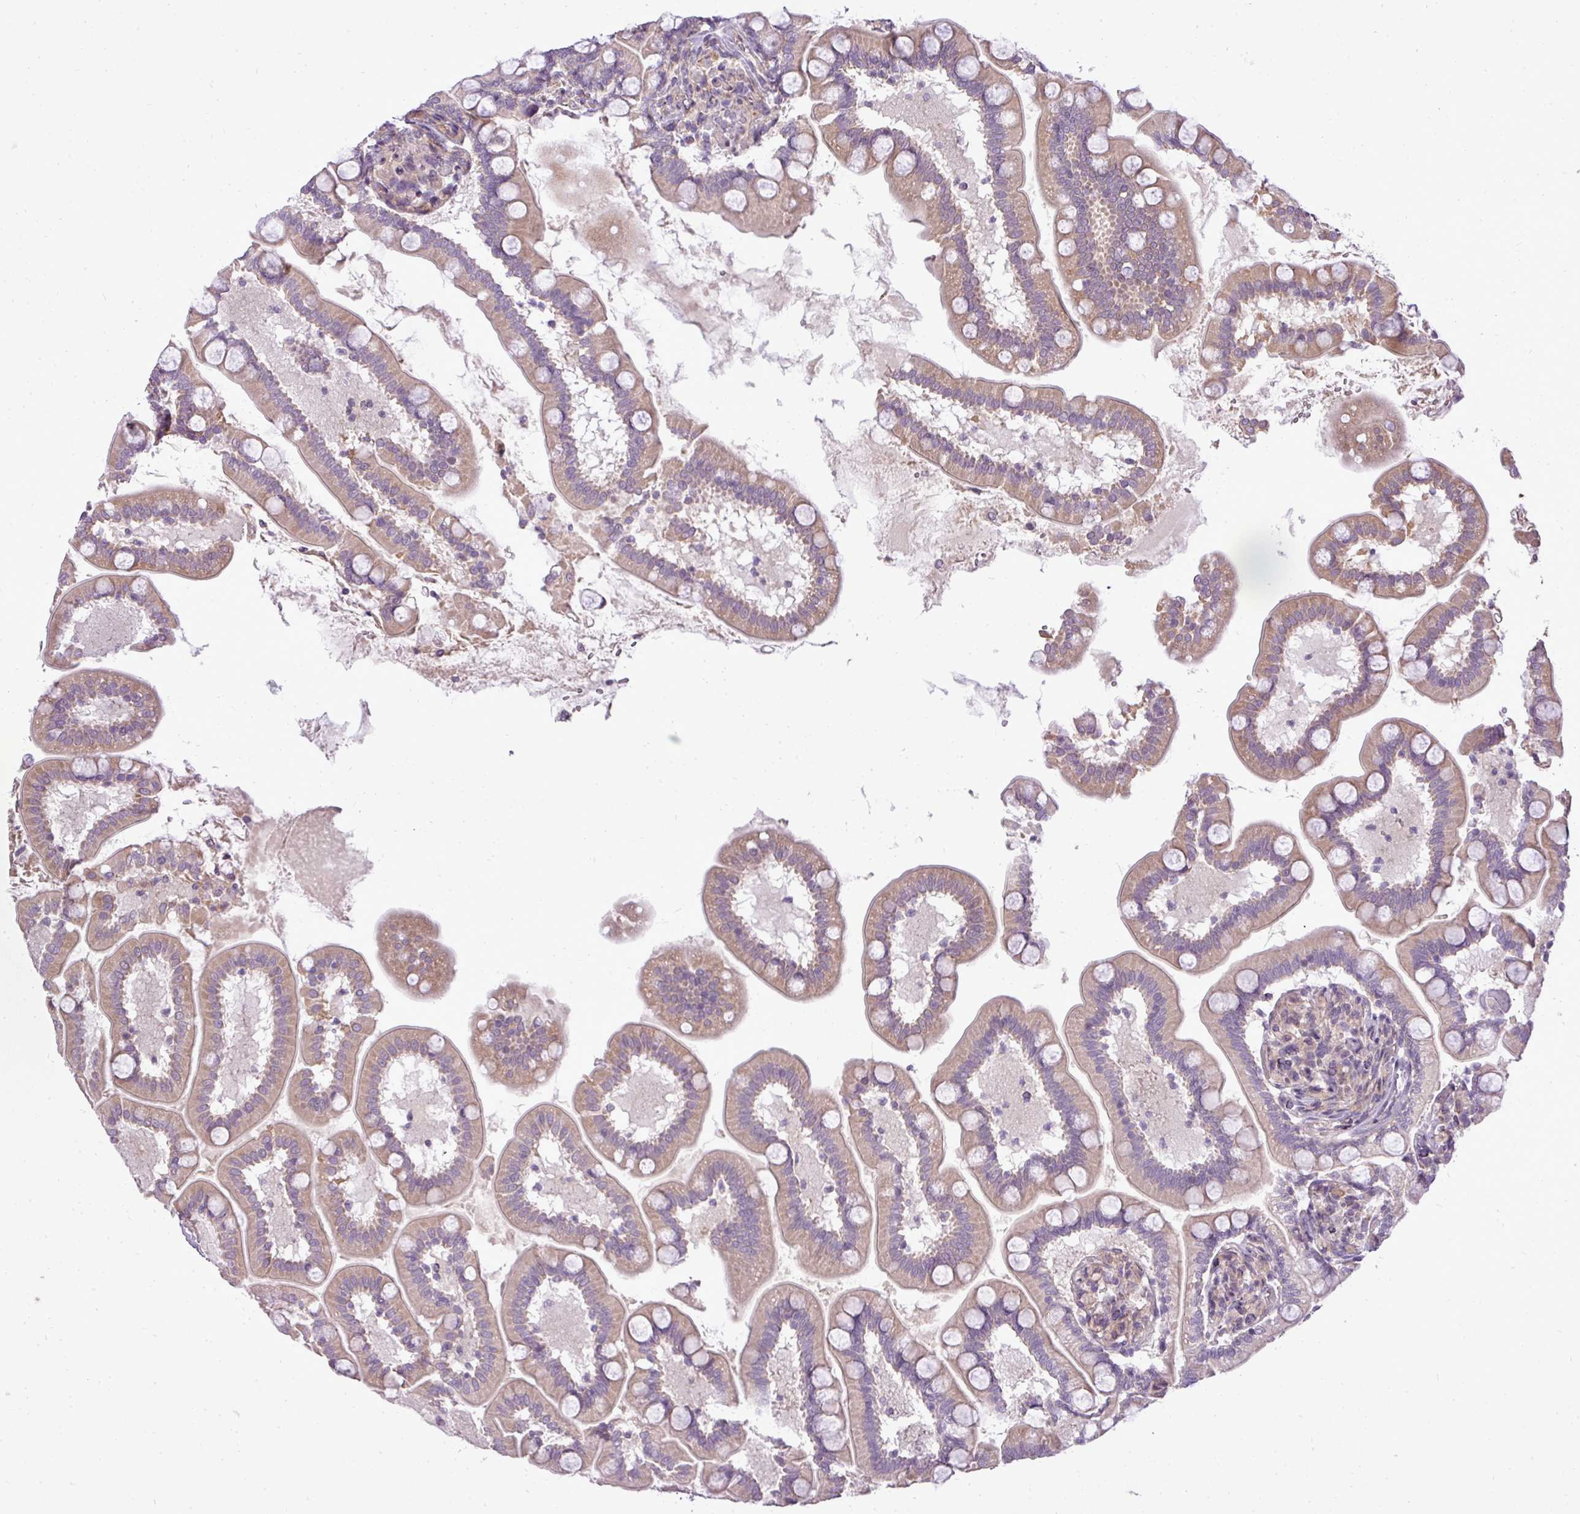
{"staining": {"intensity": "moderate", "quantity": ">75%", "location": "cytoplasmic/membranous"}, "tissue": "small intestine", "cell_type": "Glandular cells", "image_type": "normal", "snomed": [{"axis": "morphology", "description": "Normal tissue, NOS"}, {"axis": "topography", "description": "Small intestine"}], "caption": "Unremarkable small intestine displays moderate cytoplasmic/membranous expression in about >75% of glandular cells (DAB = brown stain, brightfield microscopy at high magnification)..", "gene": "PDRG1", "patient": {"sex": "female", "age": 64}}